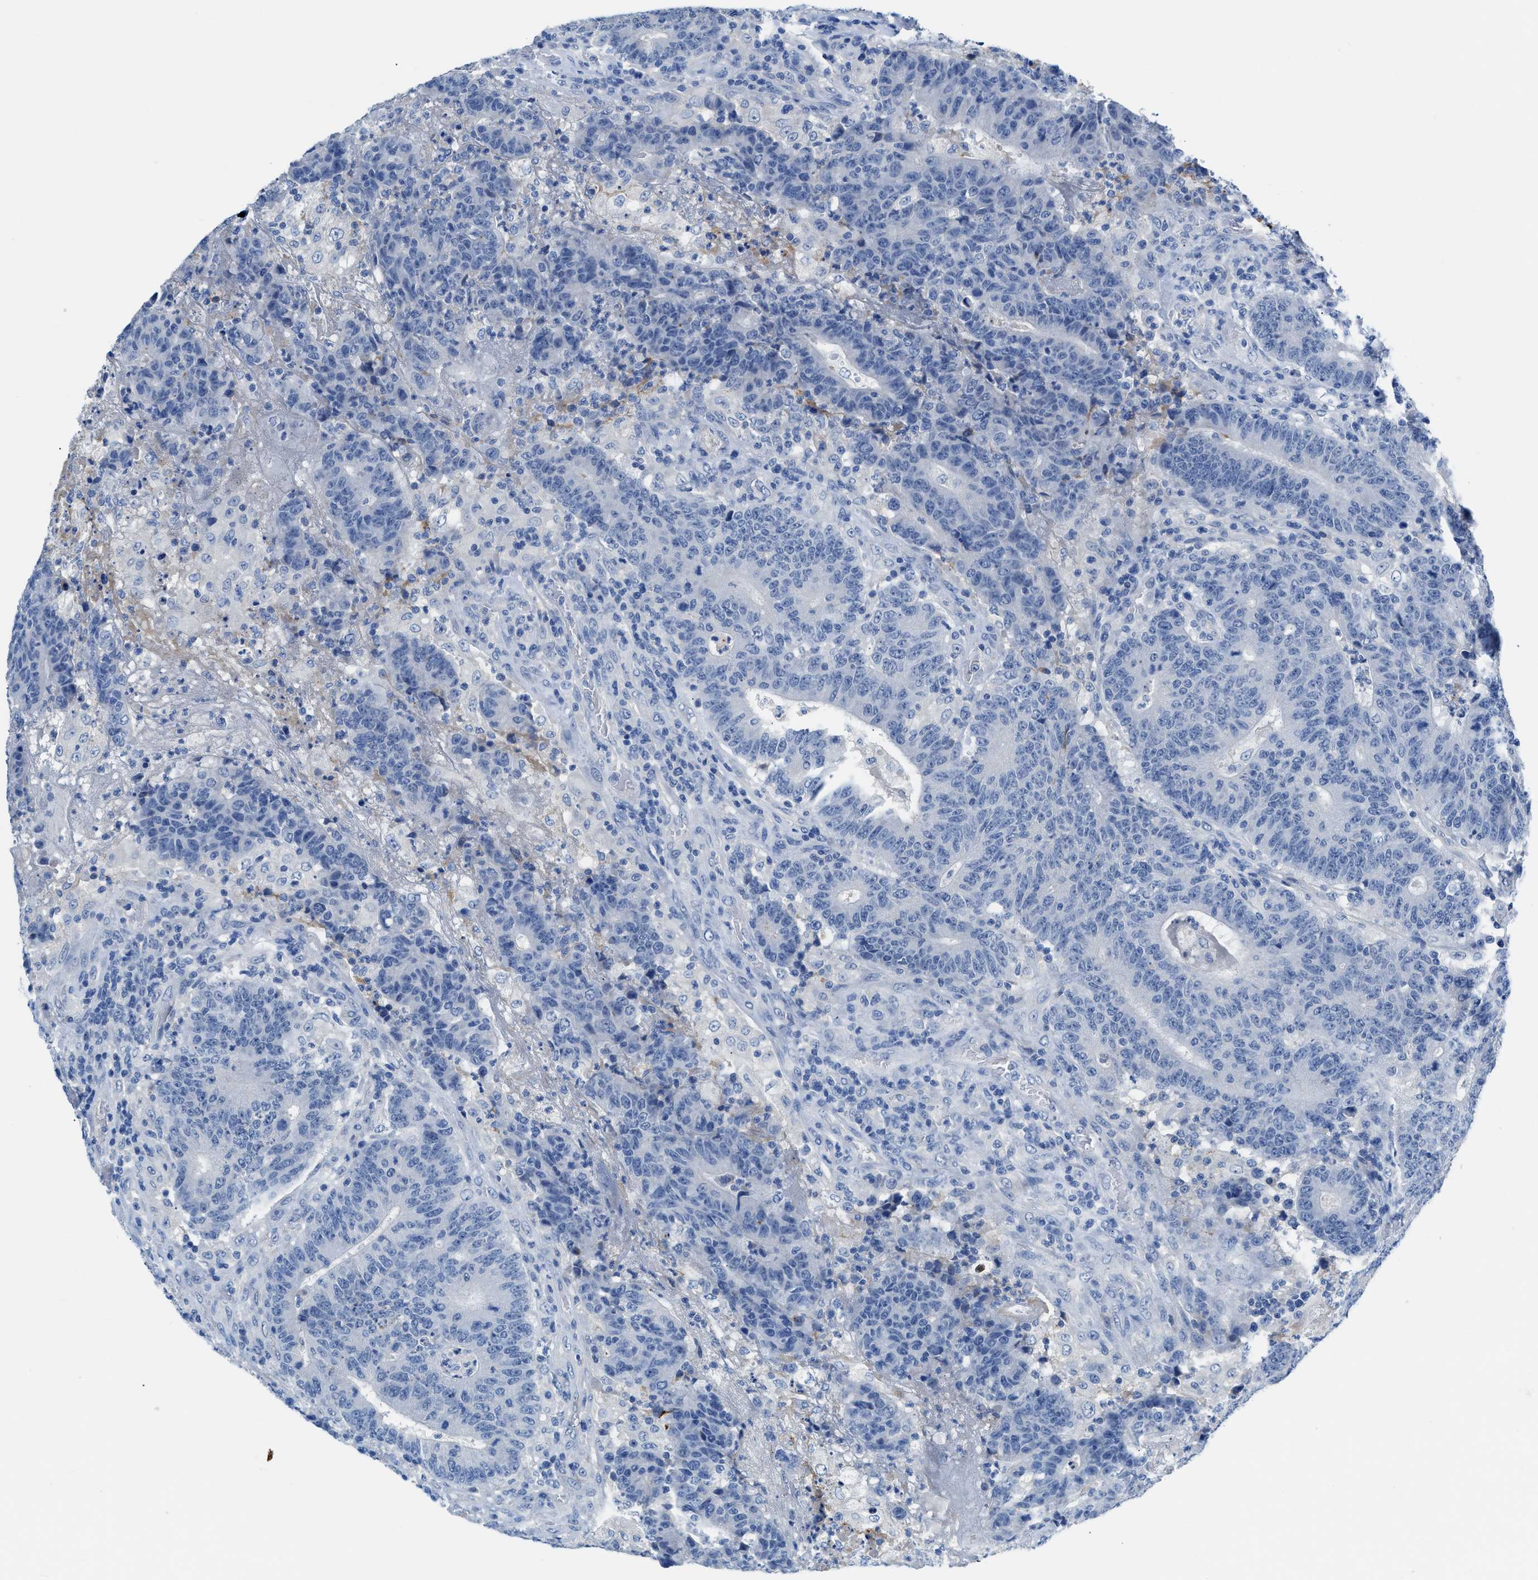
{"staining": {"intensity": "negative", "quantity": "none", "location": "none"}, "tissue": "colorectal cancer", "cell_type": "Tumor cells", "image_type": "cancer", "snomed": [{"axis": "morphology", "description": "Normal tissue, NOS"}, {"axis": "morphology", "description": "Adenocarcinoma, NOS"}, {"axis": "topography", "description": "Colon"}], "caption": "The micrograph displays no significant expression in tumor cells of adenocarcinoma (colorectal).", "gene": "SLC10A6", "patient": {"sex": "female", "age": 75}}